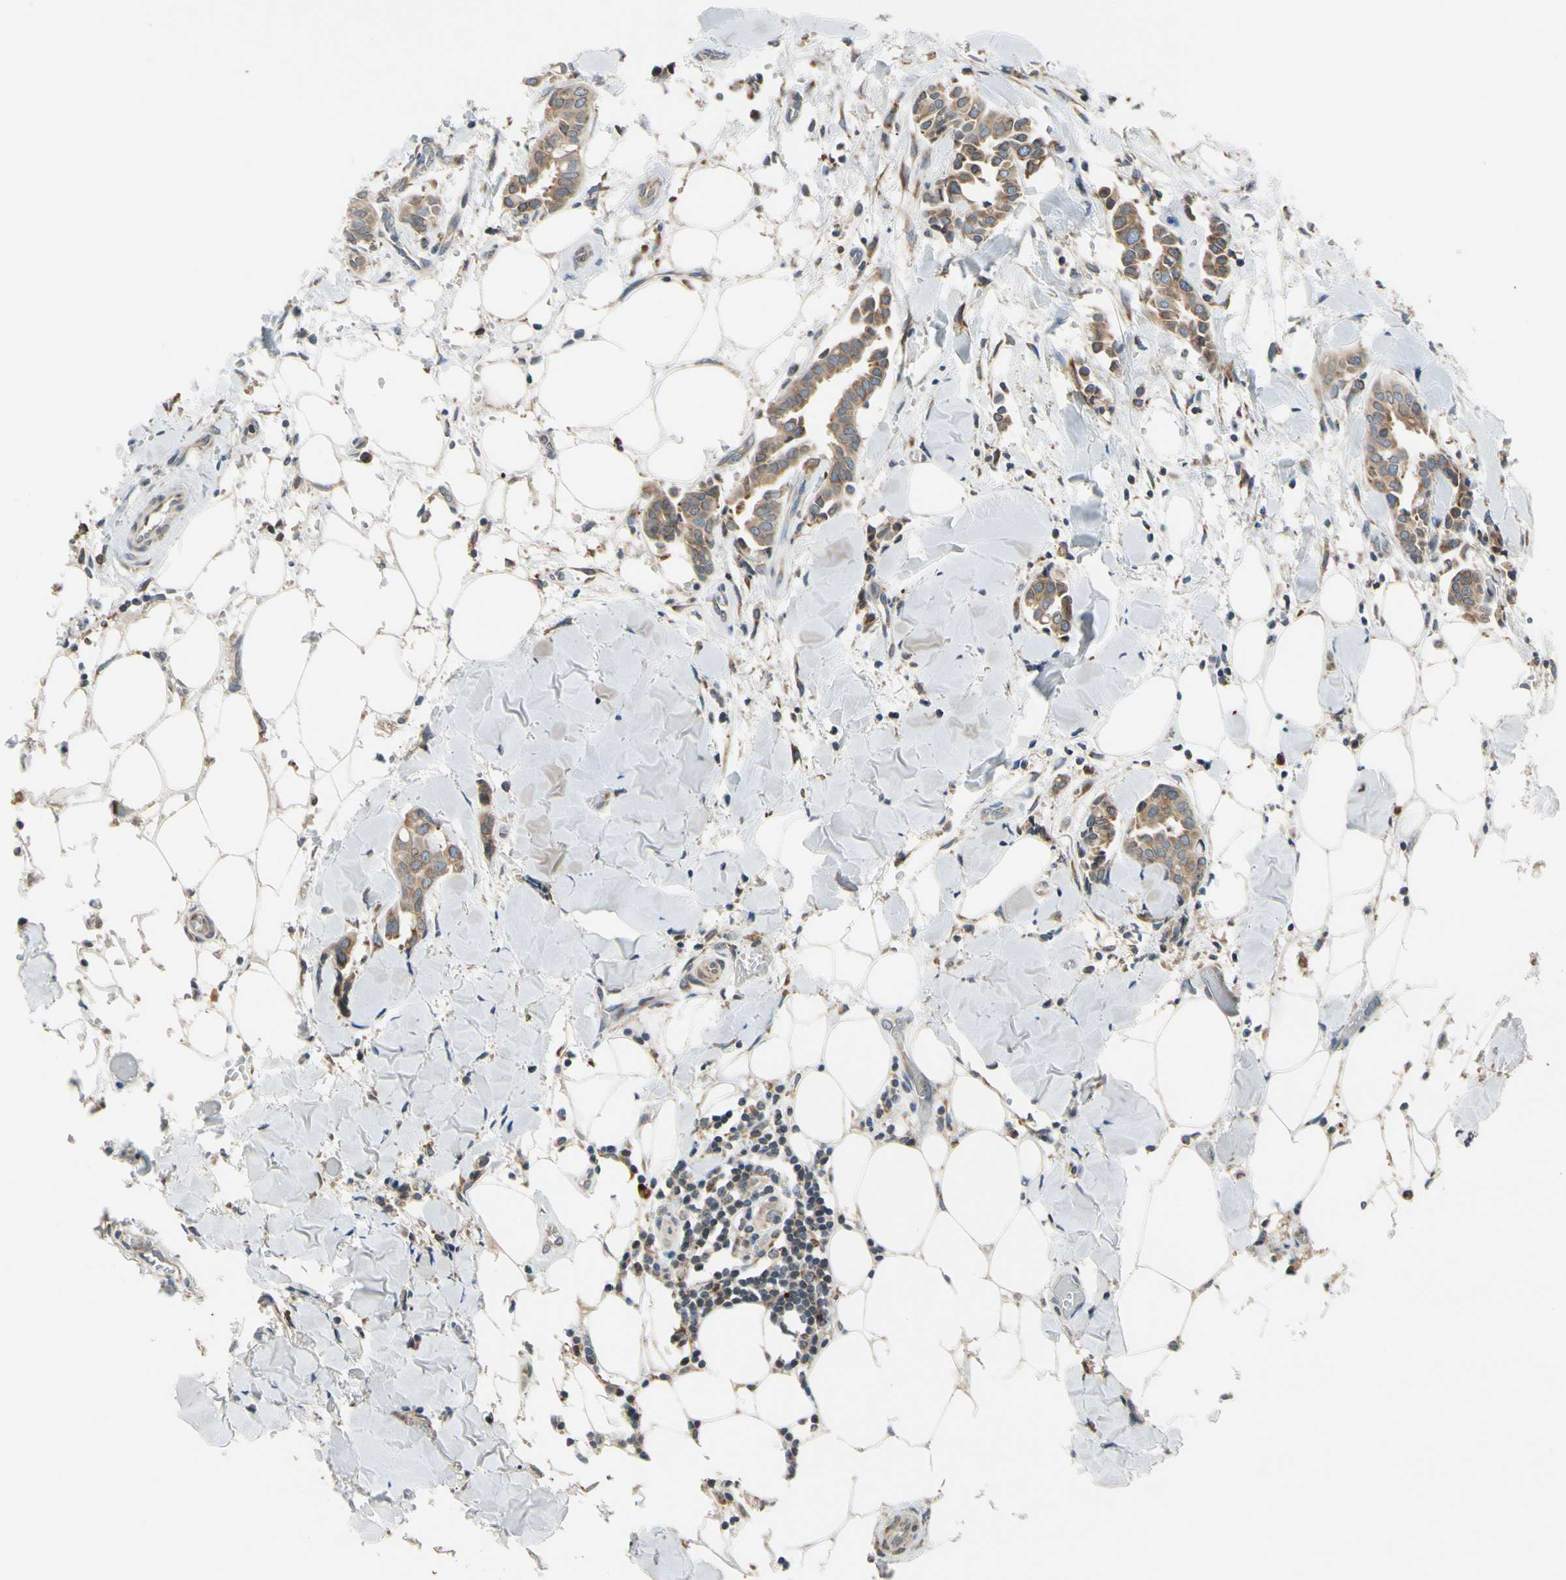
{"staining": {"intensity": "moderate", "quantity": ">75%", "location": "cytoplasmic/membranous"}, "tissue": "head and neck cancer", "cell_type": "Tumor cells", "image_type": "cancer", "snomed": [{"axis": "morphology", "description": "Adenocarcinoma, NOS"}, {"axis": "topography", "description": "Salivary gland"}, {"axis": "topography", "description": "Head-Neck"}], "caption": "Immunohistochemistry of human head and neck cancer (adenocarcinoma) reveals medium levels of moderate cytoplasmic/membranous expression in about >75% of tumor cells.", "gene": "RPN2", "patient": {"sex": "female", "age": 59}}